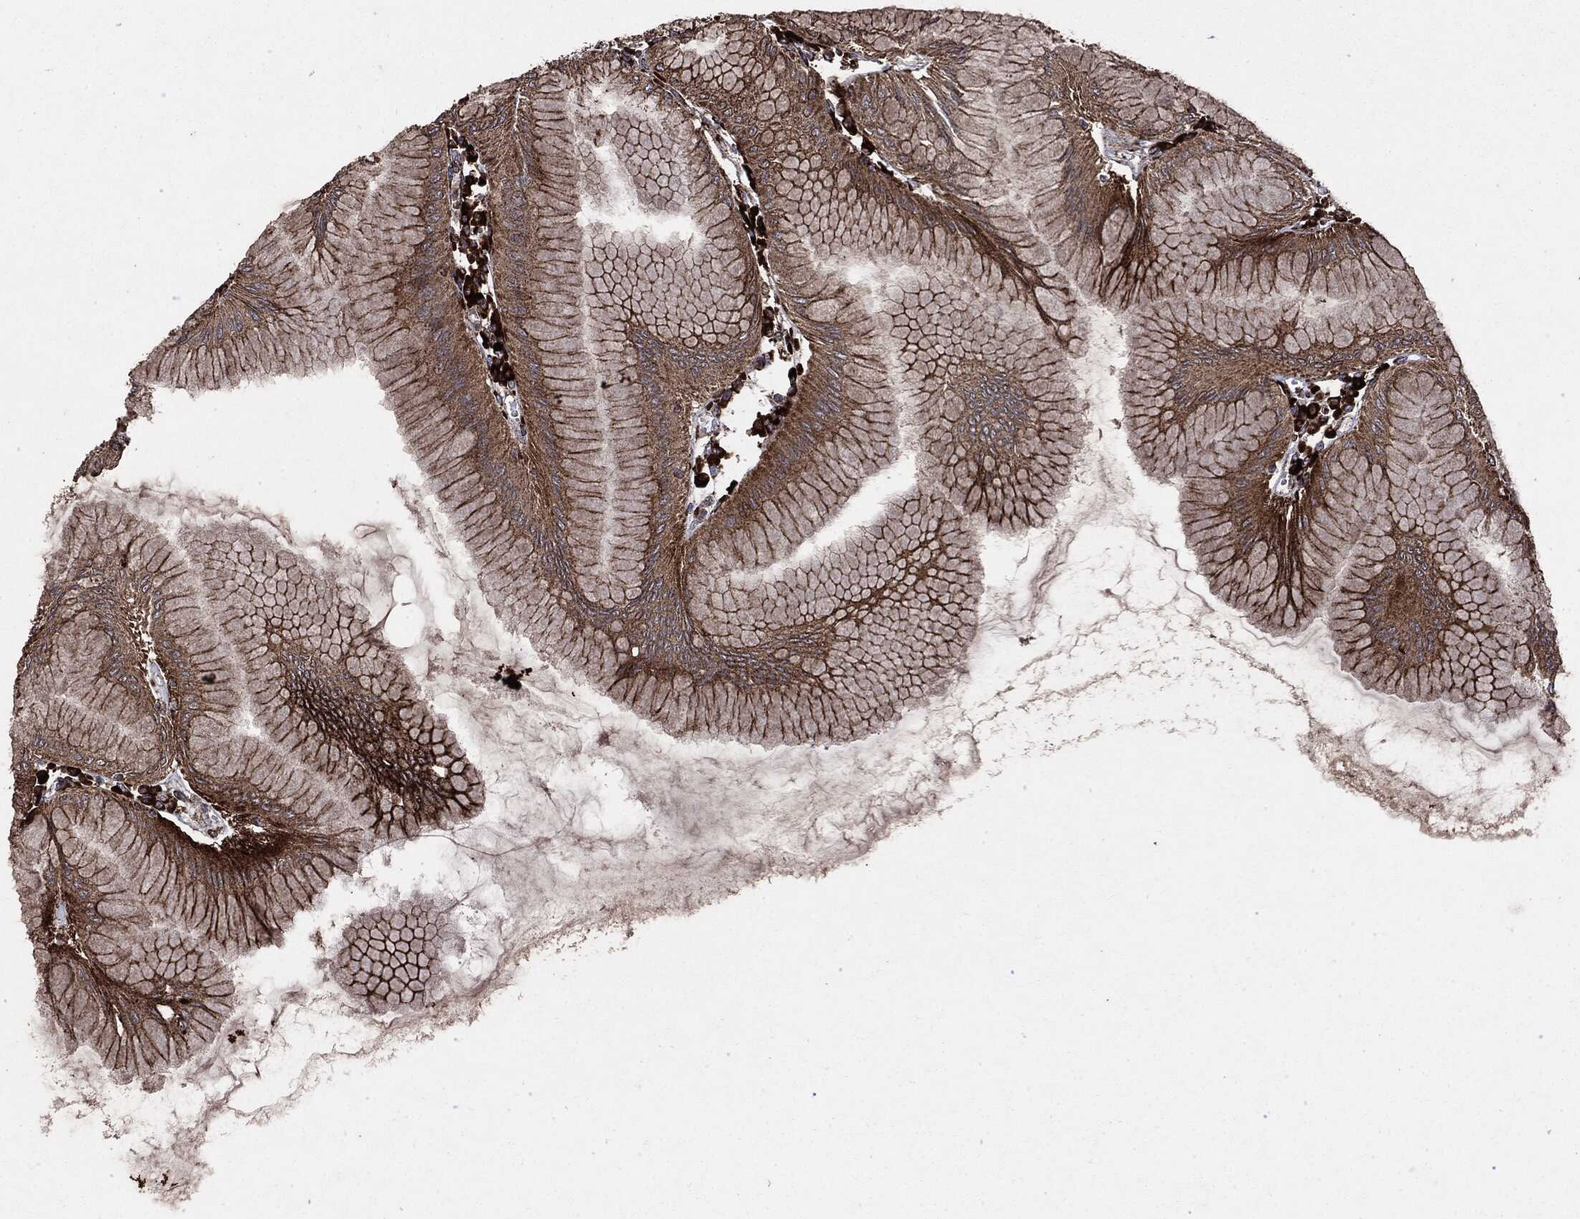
{"staining": {"intensity": "strong", "quantity": "25%-75%", "location": "cytoplasmic/membranous"}, "tissue": "stomach", "cell_type": "Glandular cells", "image_type": "normal", "snomed": [{"axis": "morphology", "description": "Normal tissue, NOS"}, {"axis": "topography", "description": "Stomach"}], "caption": "Immunohistochemistry (IHC) of normal human stomach shows high levels of strong cytoplasmic/membranous positivity in about 25%-75% of glandular cells.", "gene": "MAP2K1", "patient": {"sex": "female", "age": 57}}